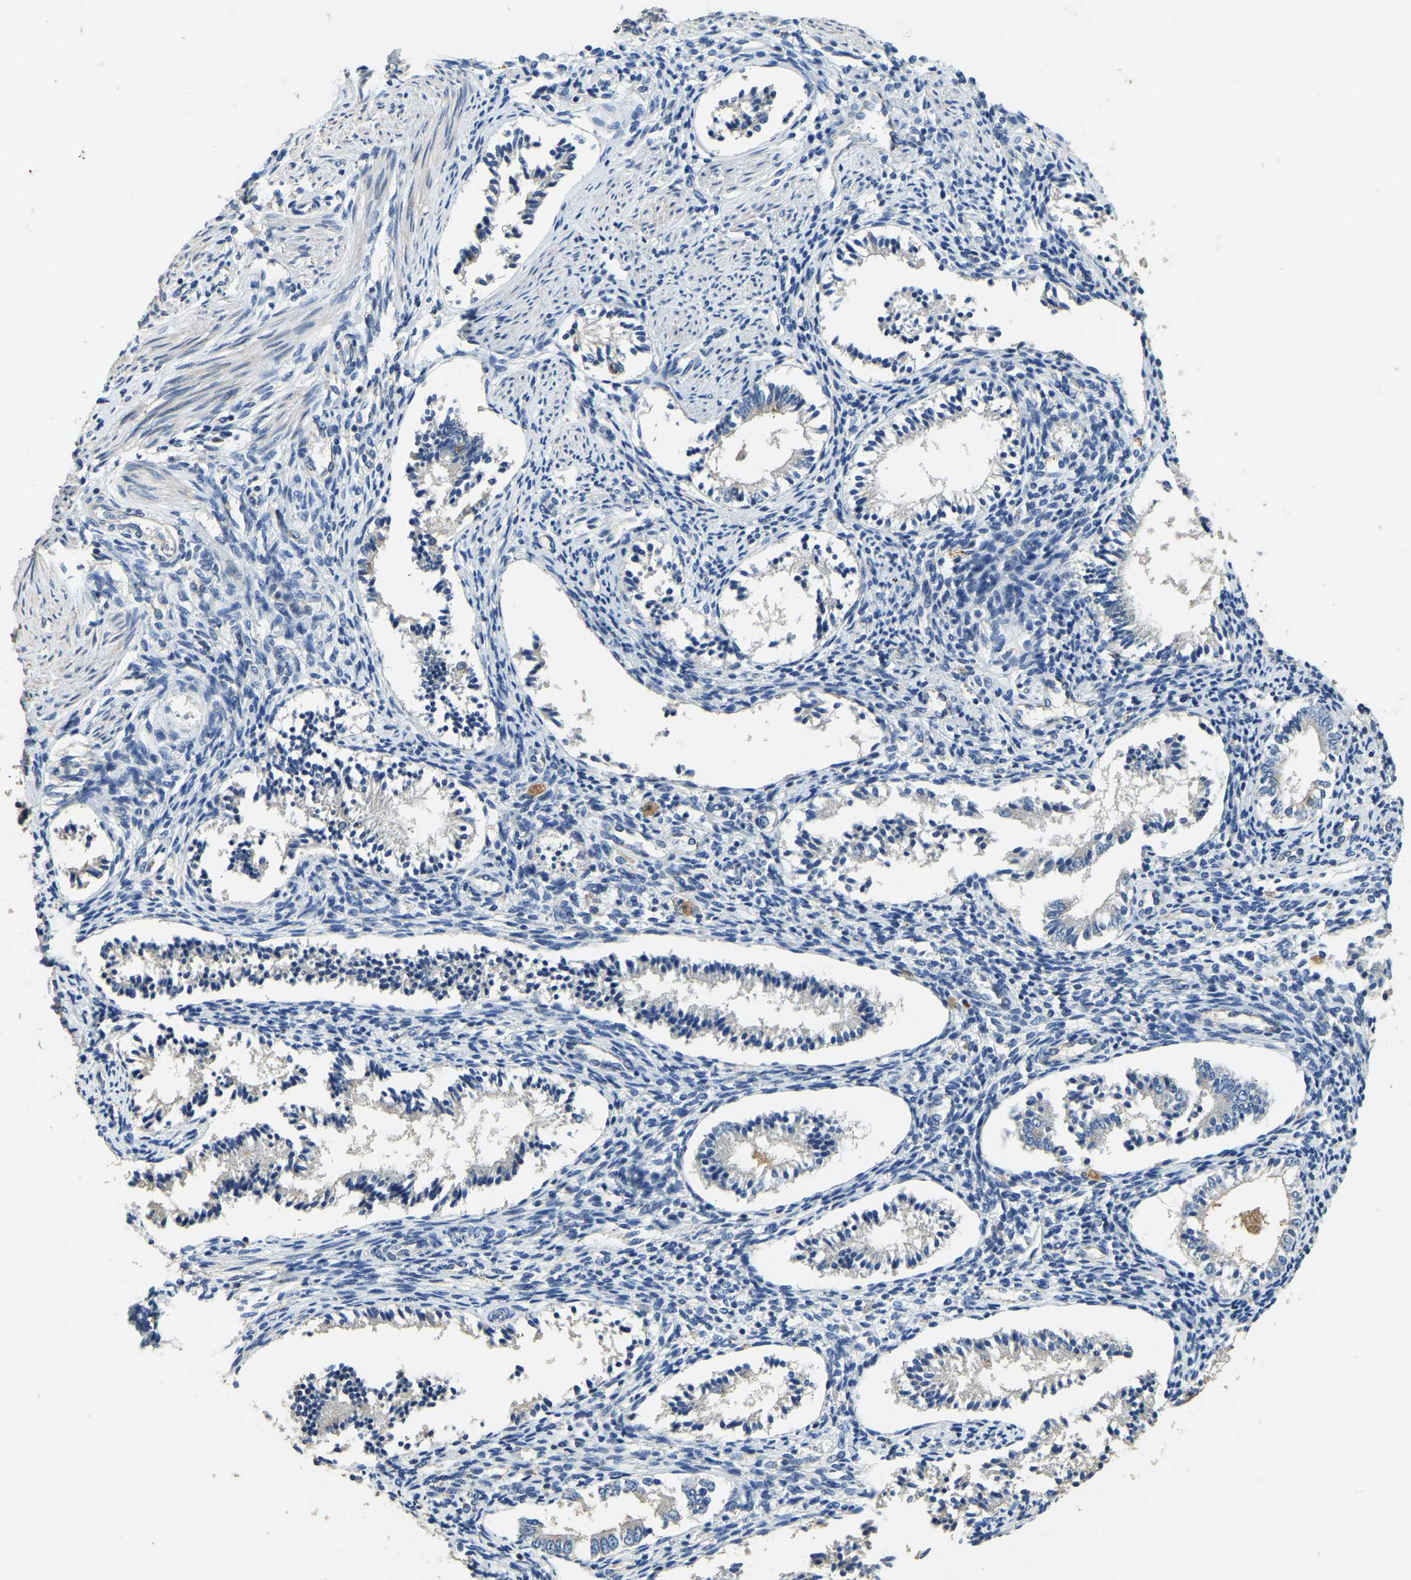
{"staining": {"intensity": "negative", "quantity": "none", "location": "none"}, "tissue": "endometrium", "cell_type": "Cells in endometrial stroma", "image_type": "normal", "snomed": [{"axis": "morphology", "description": "Normal tissue, NOS"}, {"axis": "topography", "description": "Endometrium"}], "caption": "Normal endometrium was stained to show a protein in brown. There is no significant staining in cells in endometrial stroma. Brightfield microscopy of immunohistochemistry stained with DAB (brown) and hematoxylin (blue), captured at high magnification.", "gene": "FAM174A", "patient": {"sex": "female", "age": 42}}